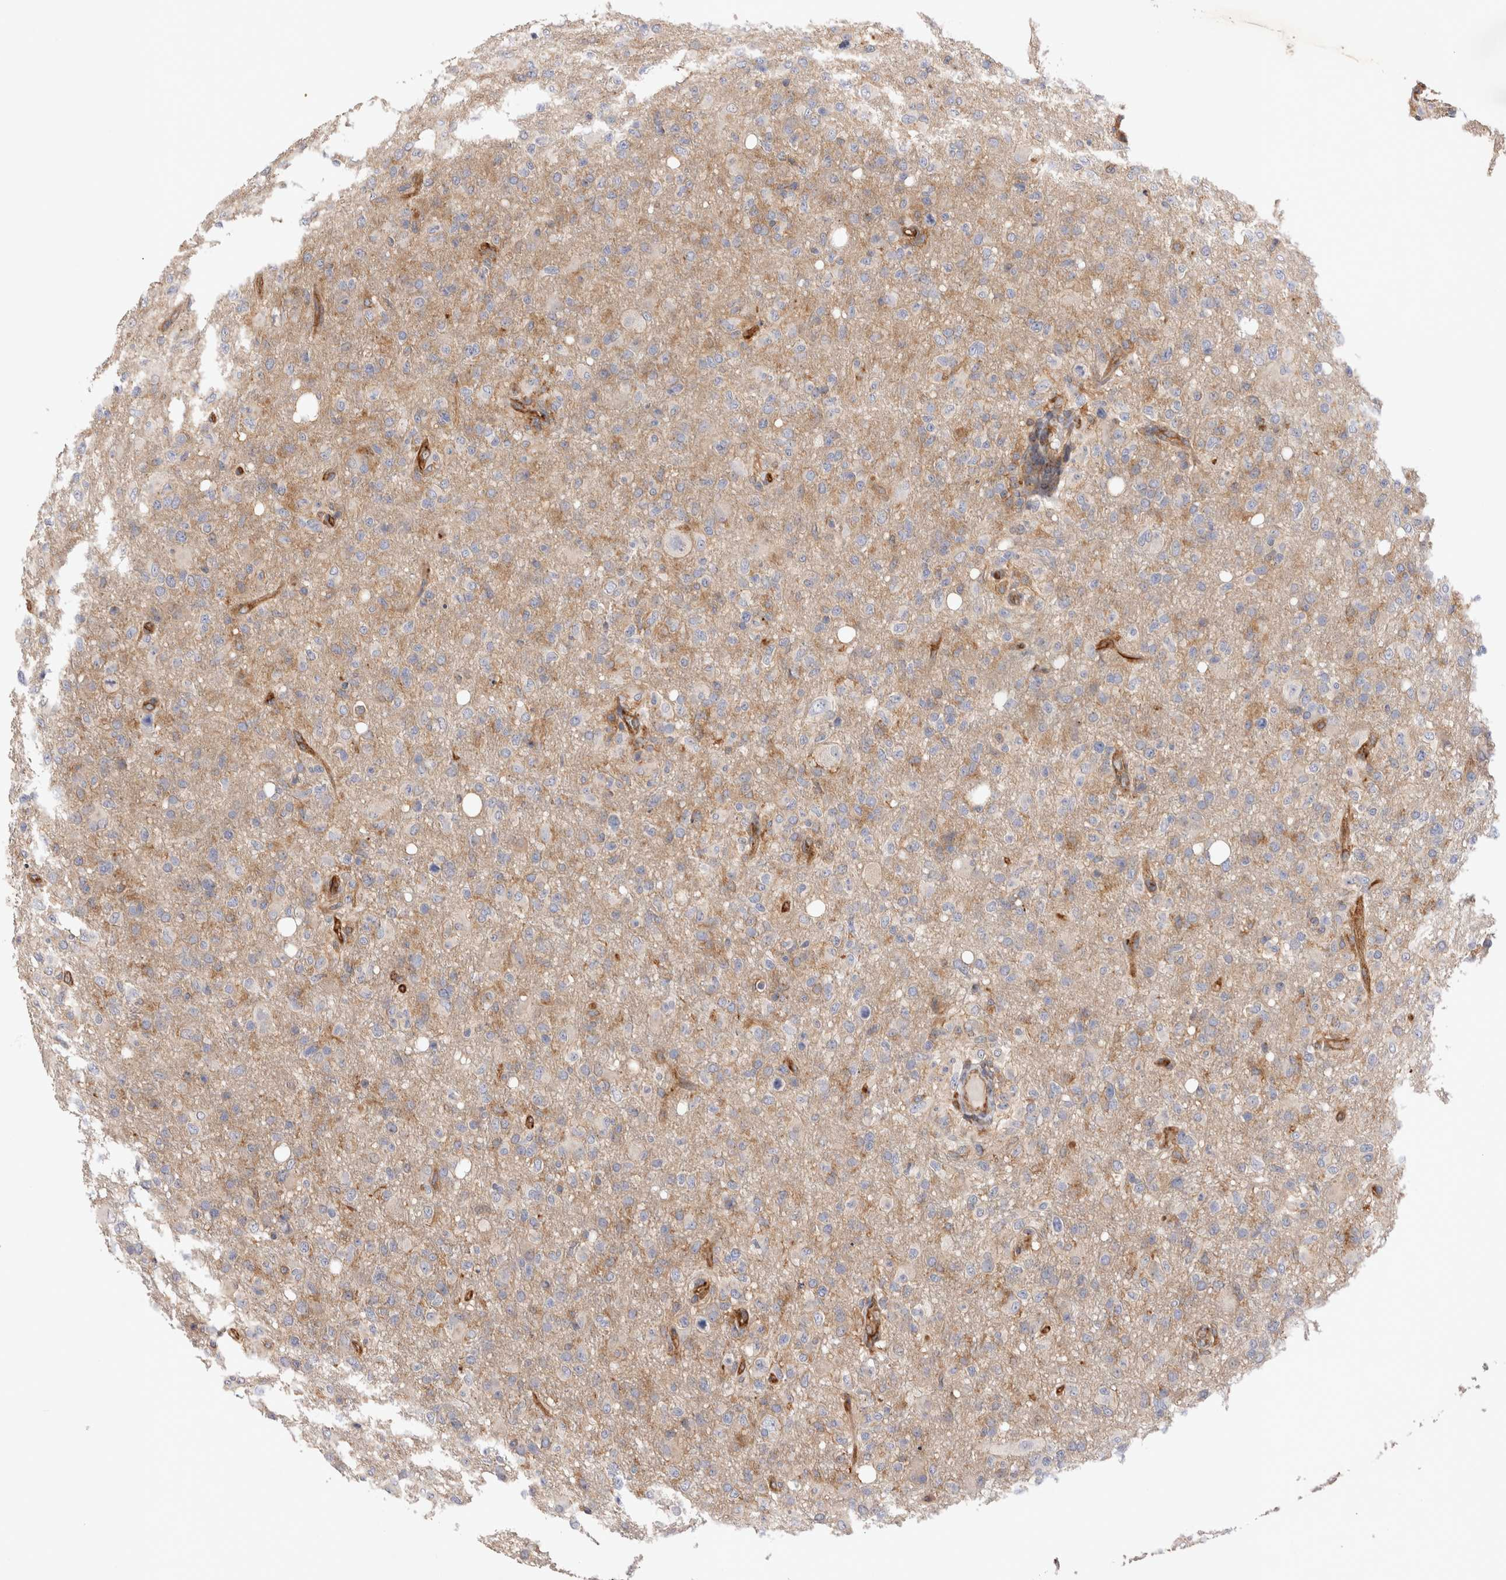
{"staining": {"intensity": "weak", "quantity": "25%-75%", "location": "cytoplasmic/membranous"}, "tissue": "glioma", "cell_type": "Tumor cells", "image_type": "cancer", "snomed": [{"axis": "morphology", "description": "Glioma, malignant, High grade"}, {"axis": "topography", "description": "Brain"}], "caption": "Human glioma stained with a protein marker demonstrates weak staining in tumor cells.", "gene": "BNIP2", "patient": {"sex": "female", "age": 57}}